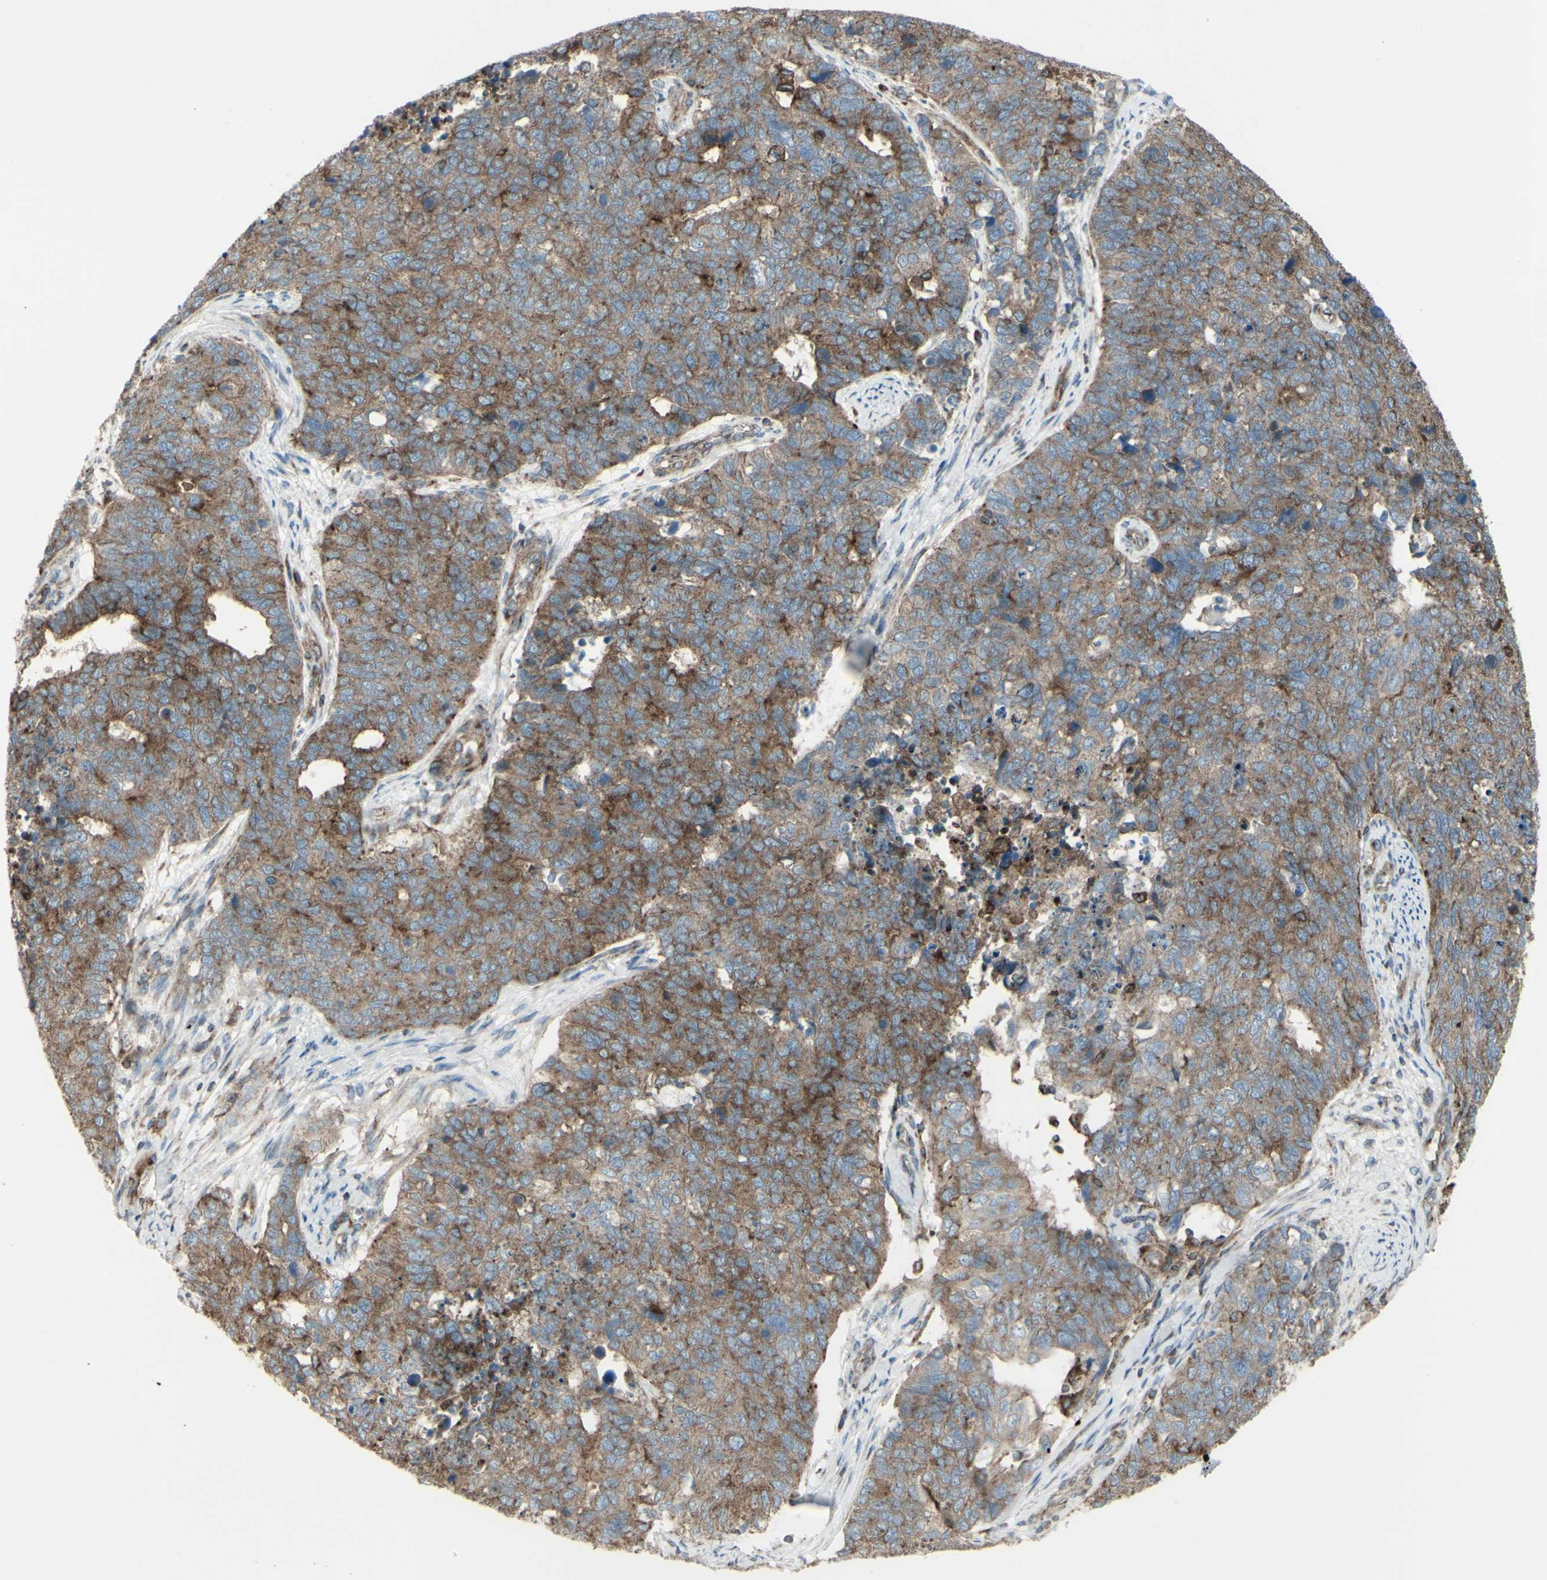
{"staining": {"intensity": "moderate", "quantity": ">75%", "location": "cytoplasmic/membranous"}, "tissue": "cervical cancer", "cell_type": "Tumor cells", "image_type": "cancer", "snomed": [{"axis": "morphology", "description": "Squamous cell carcinoma, NOS"}, {"axis": "topography", "description": "Cervix"}], "caption": "Cervical cancer (squamous cell carcinoma) stained with immunohistochemistry (IHC) reveals moderate cytoplasmic/membranous staining in approximately >75% of tumor cells. Nuclei are stained in blue.", "gene": "NAPA", "patient": {"sex": "female", "age": 63}}